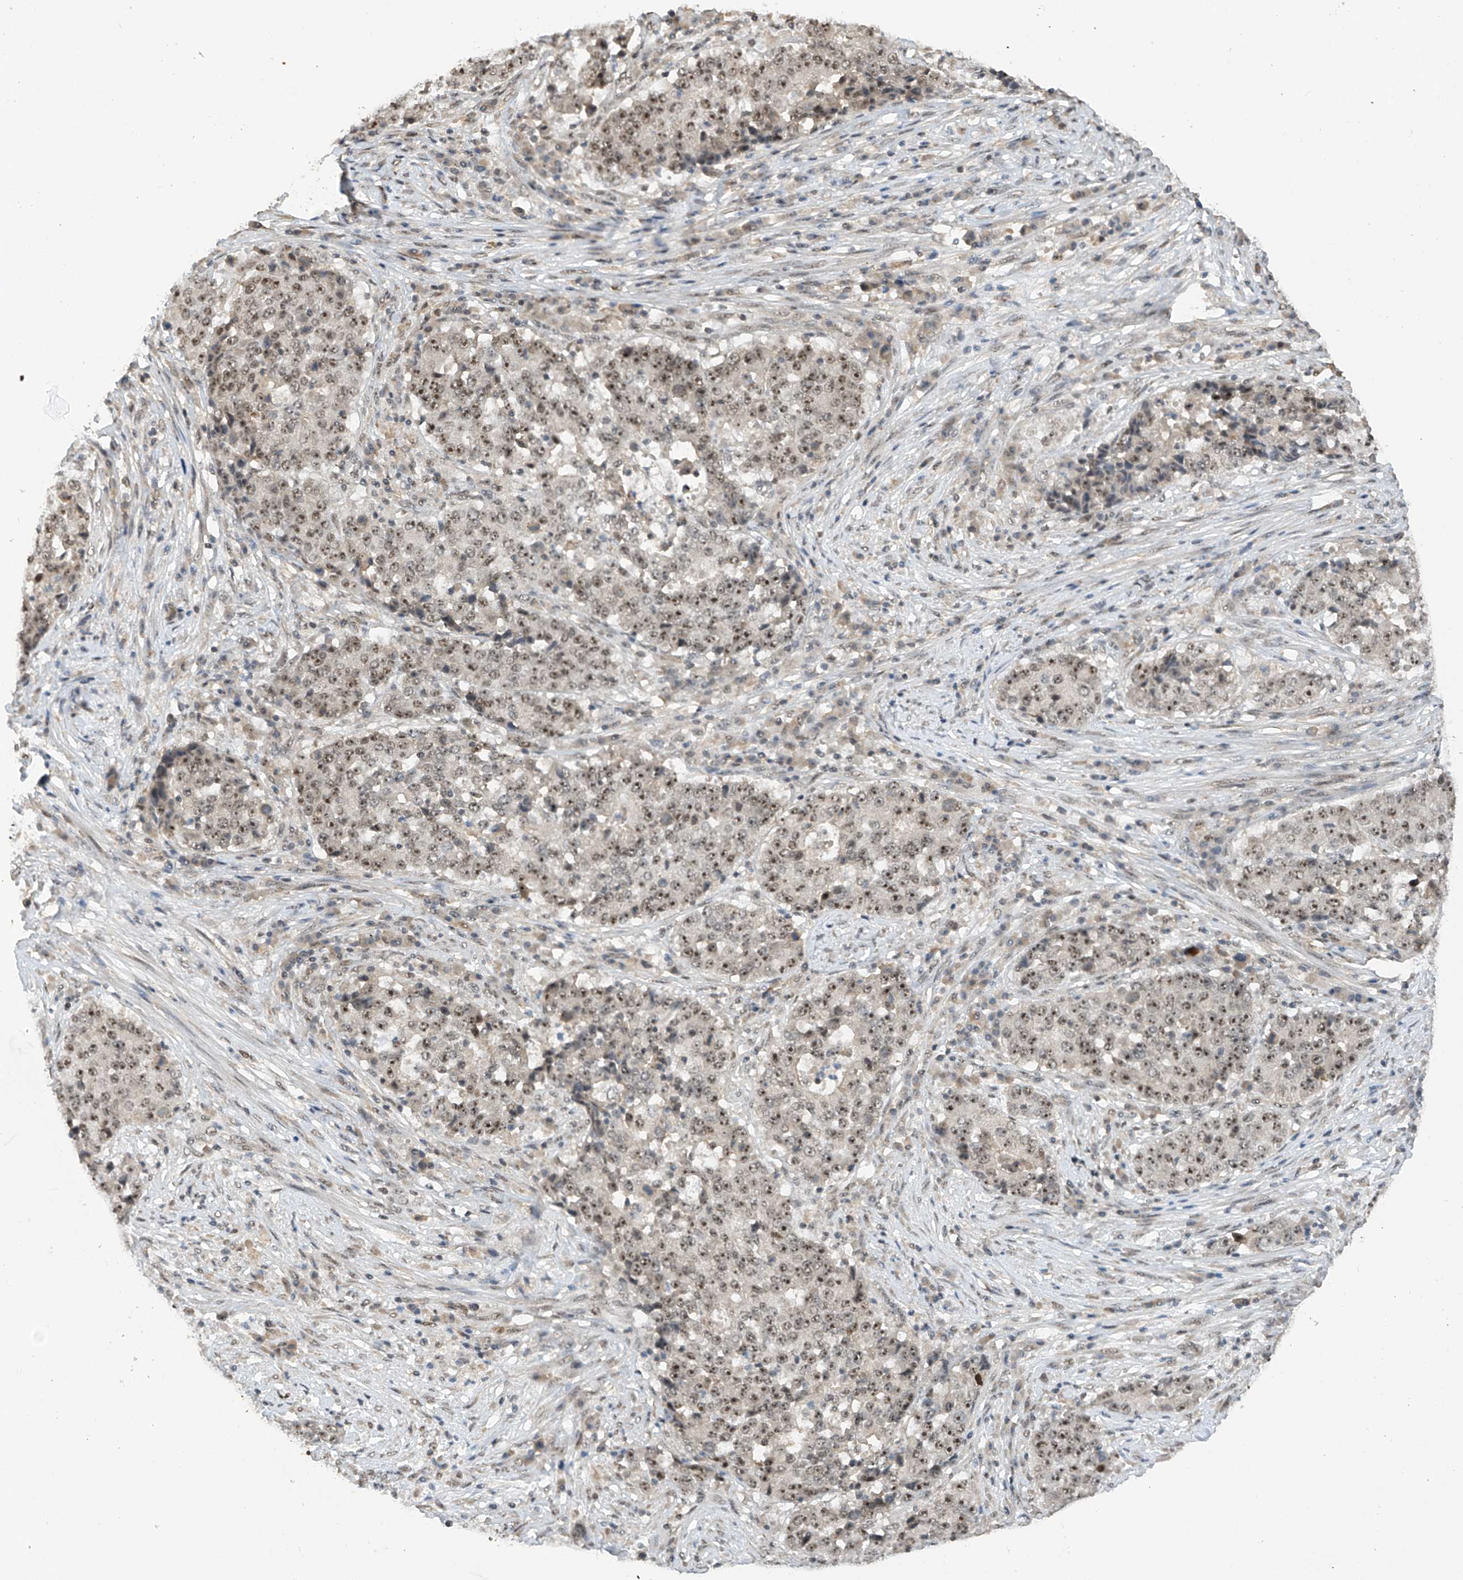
{"staining": {"intensity": "weak", "quantity": ">75%", "location": "nuclear"}, "tissue": "stomach cancer", "cell_type": "Tumor cells", "image_type": "cancer", "snomed": [{"axis": "morphology", "description": "Adenocarcinoma, NOS"}, {"axis": "topography", "description": "Stomach"}], "caption": "A brown stain shows weak nuclear expression of a protein in human stomach cancer tumor cells.", "gene": "C1orf131", "patient": {"sex": "male", "age": 59}}